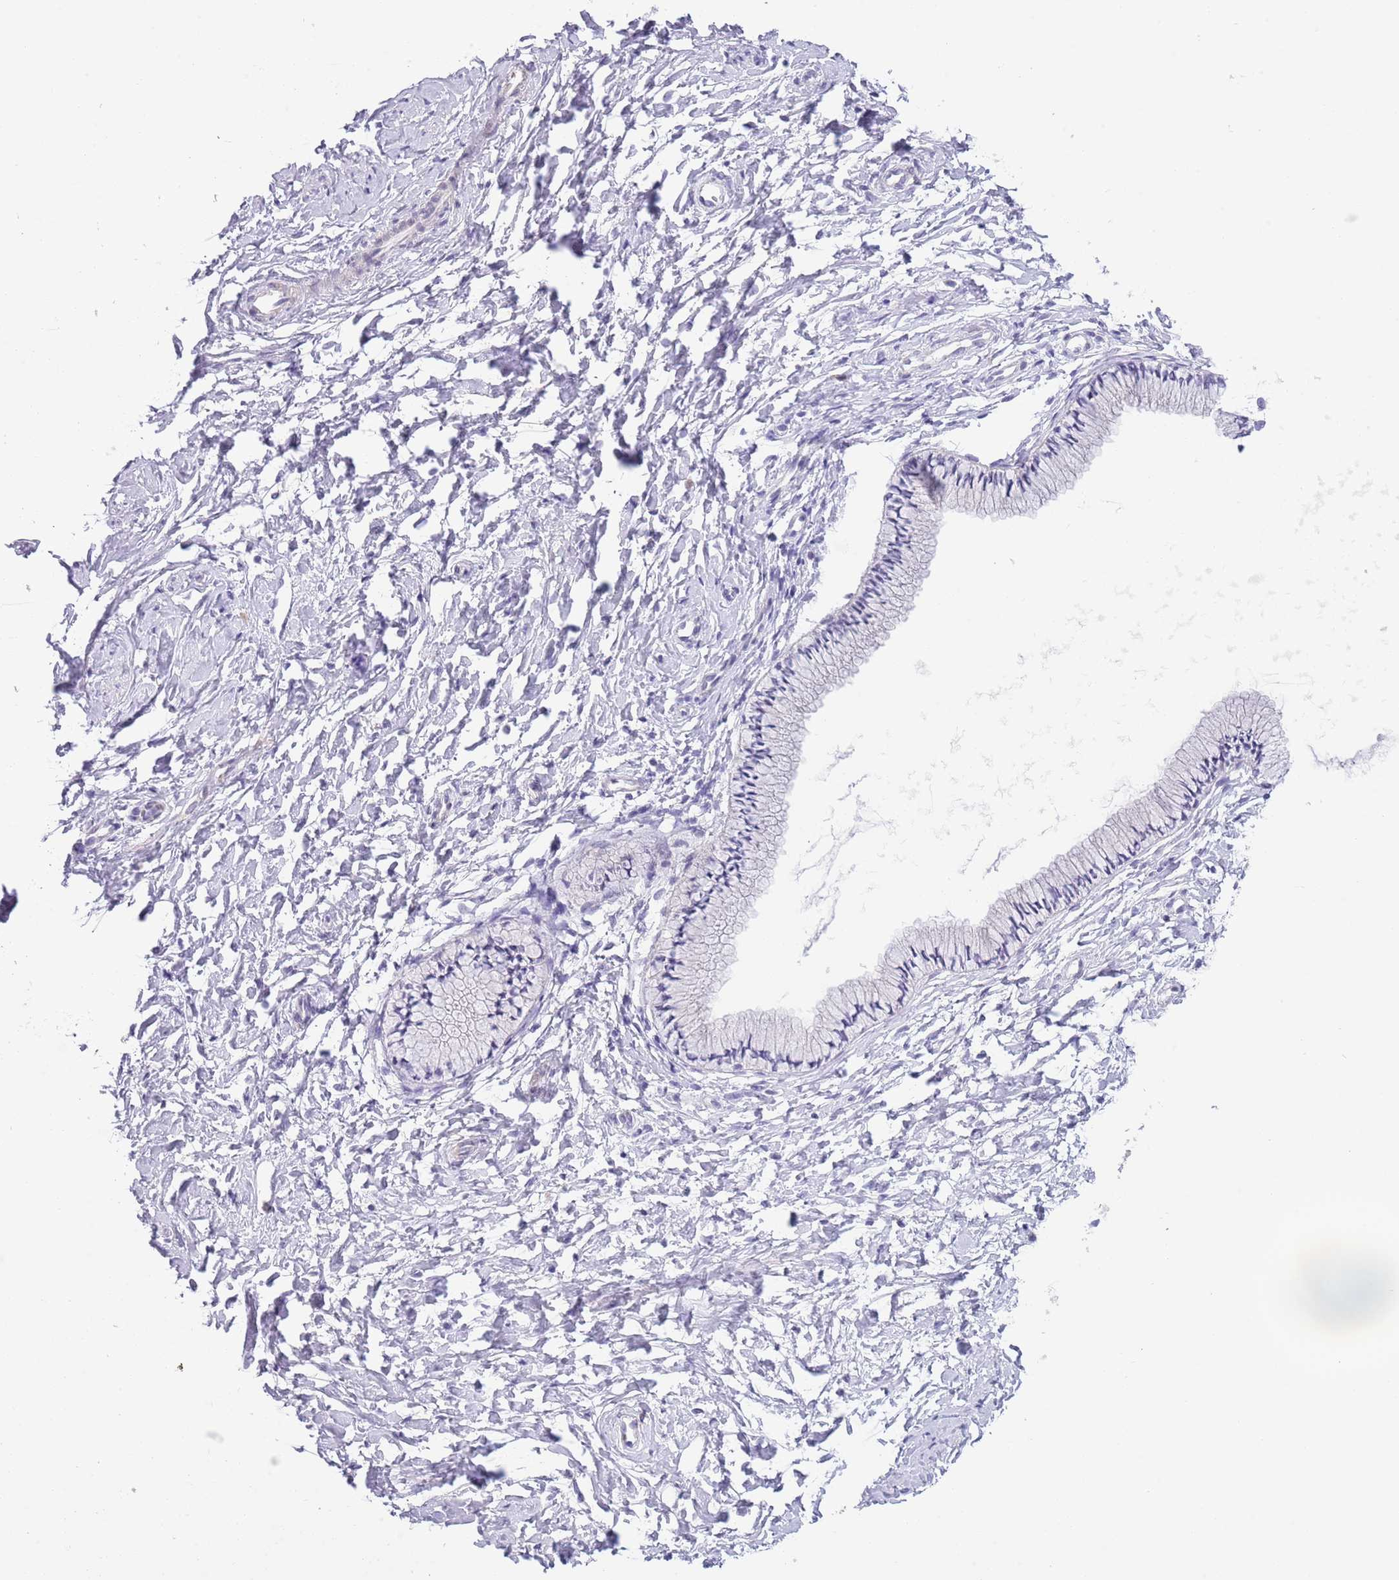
{"staining": {"intensity": "negative", "quantity": "none", "location": "none"}, "tissue": "cervix", "cell_type": "Glandular cells", "image_type": "normal", "snomed": [{"axis": "morphology", "description": "Normal tissue, NOS"}, {"axis": "topography", "description": "Cervix"}], "caption": "Glandular cells show no significant staining in normal cervix. Brightfield microscopy of immunohistochemistry (IHC) stained with DAB (3,3'-diaminobenzidine) (brown) and hematoxylin (blue), captured at high magnification.", "gene": "ZFP2", "patient": {"sex": "female", "age": 33}}